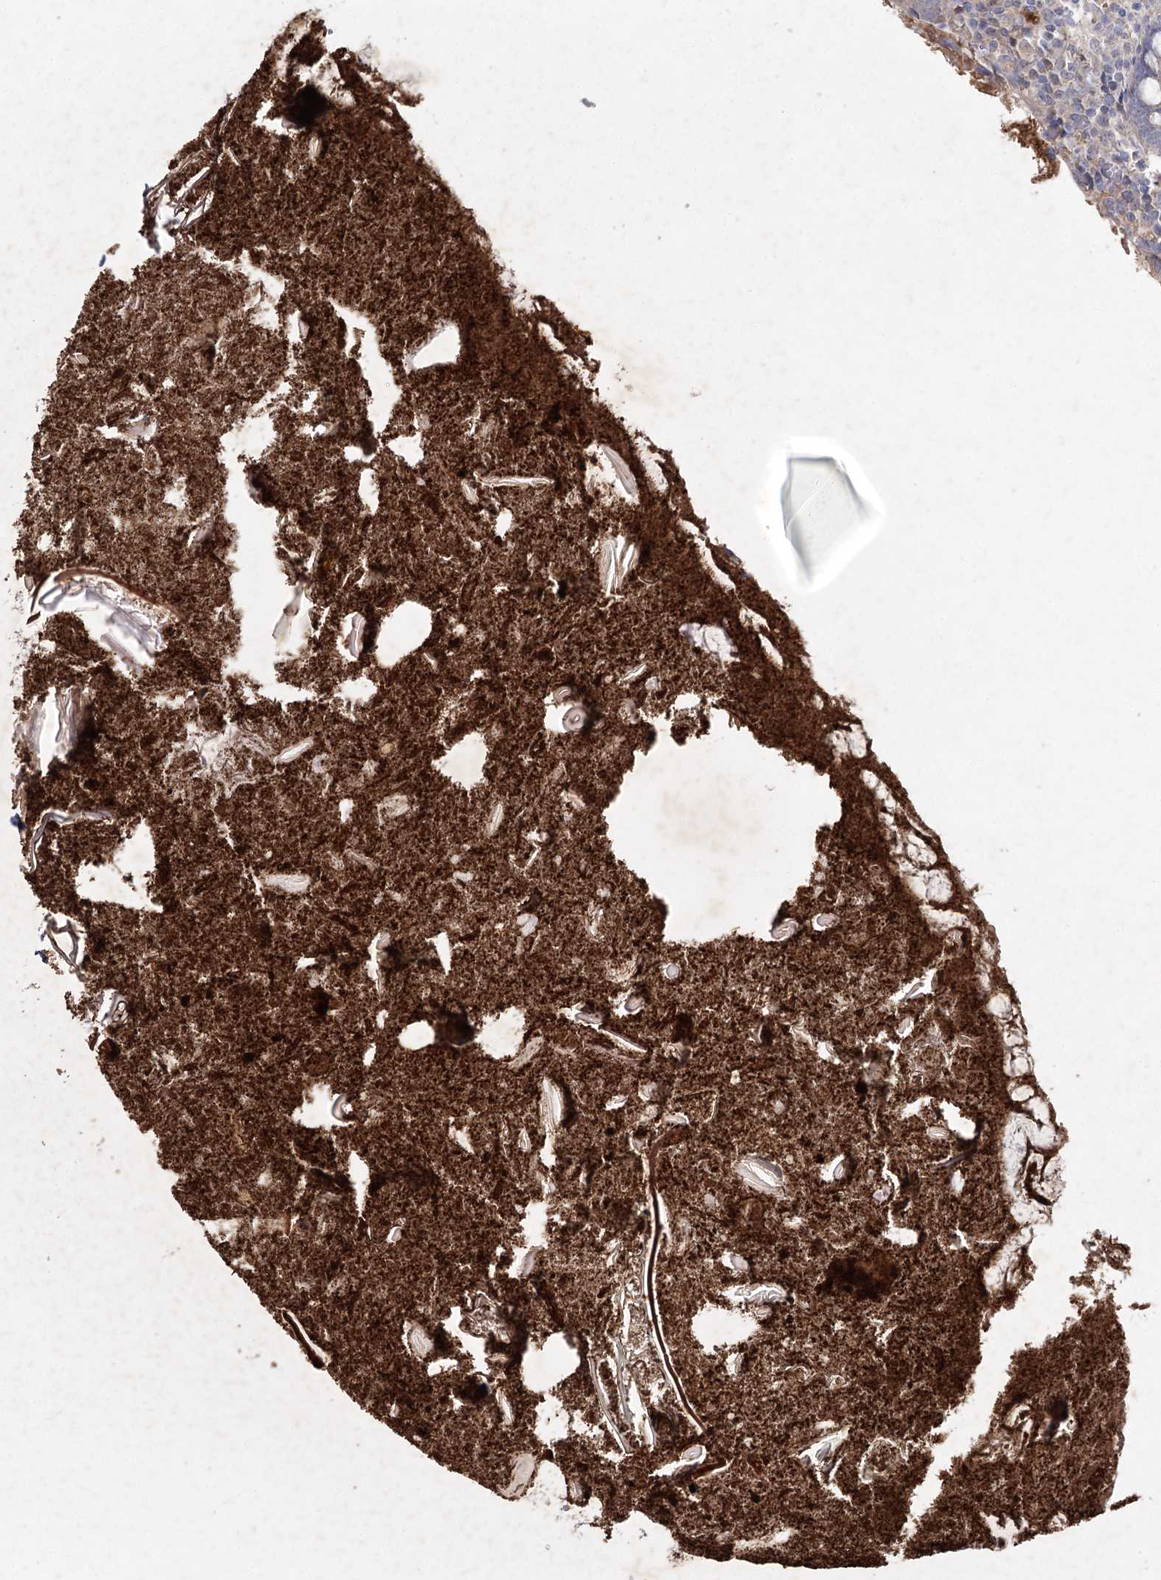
{"staining": {"intensity": "weak", "quantity": "<25%", "location": "cytoplasmic/membranous"}, "tissue": "appendix", "cell_type": "Glandular cells", "image_type": "normal", "snomed": [{"axis": "morphology", "description": "Normal tissue, NOS"}, {"axis": "topography", "description": "Appendix"}], "caption": "IHC micrograph of unremarkable human appendix stained for a protein (brown), which shows no staining in glandular cells.", "gene": "MAP3K13", "patient": {"sex": "female", "age": 17}}